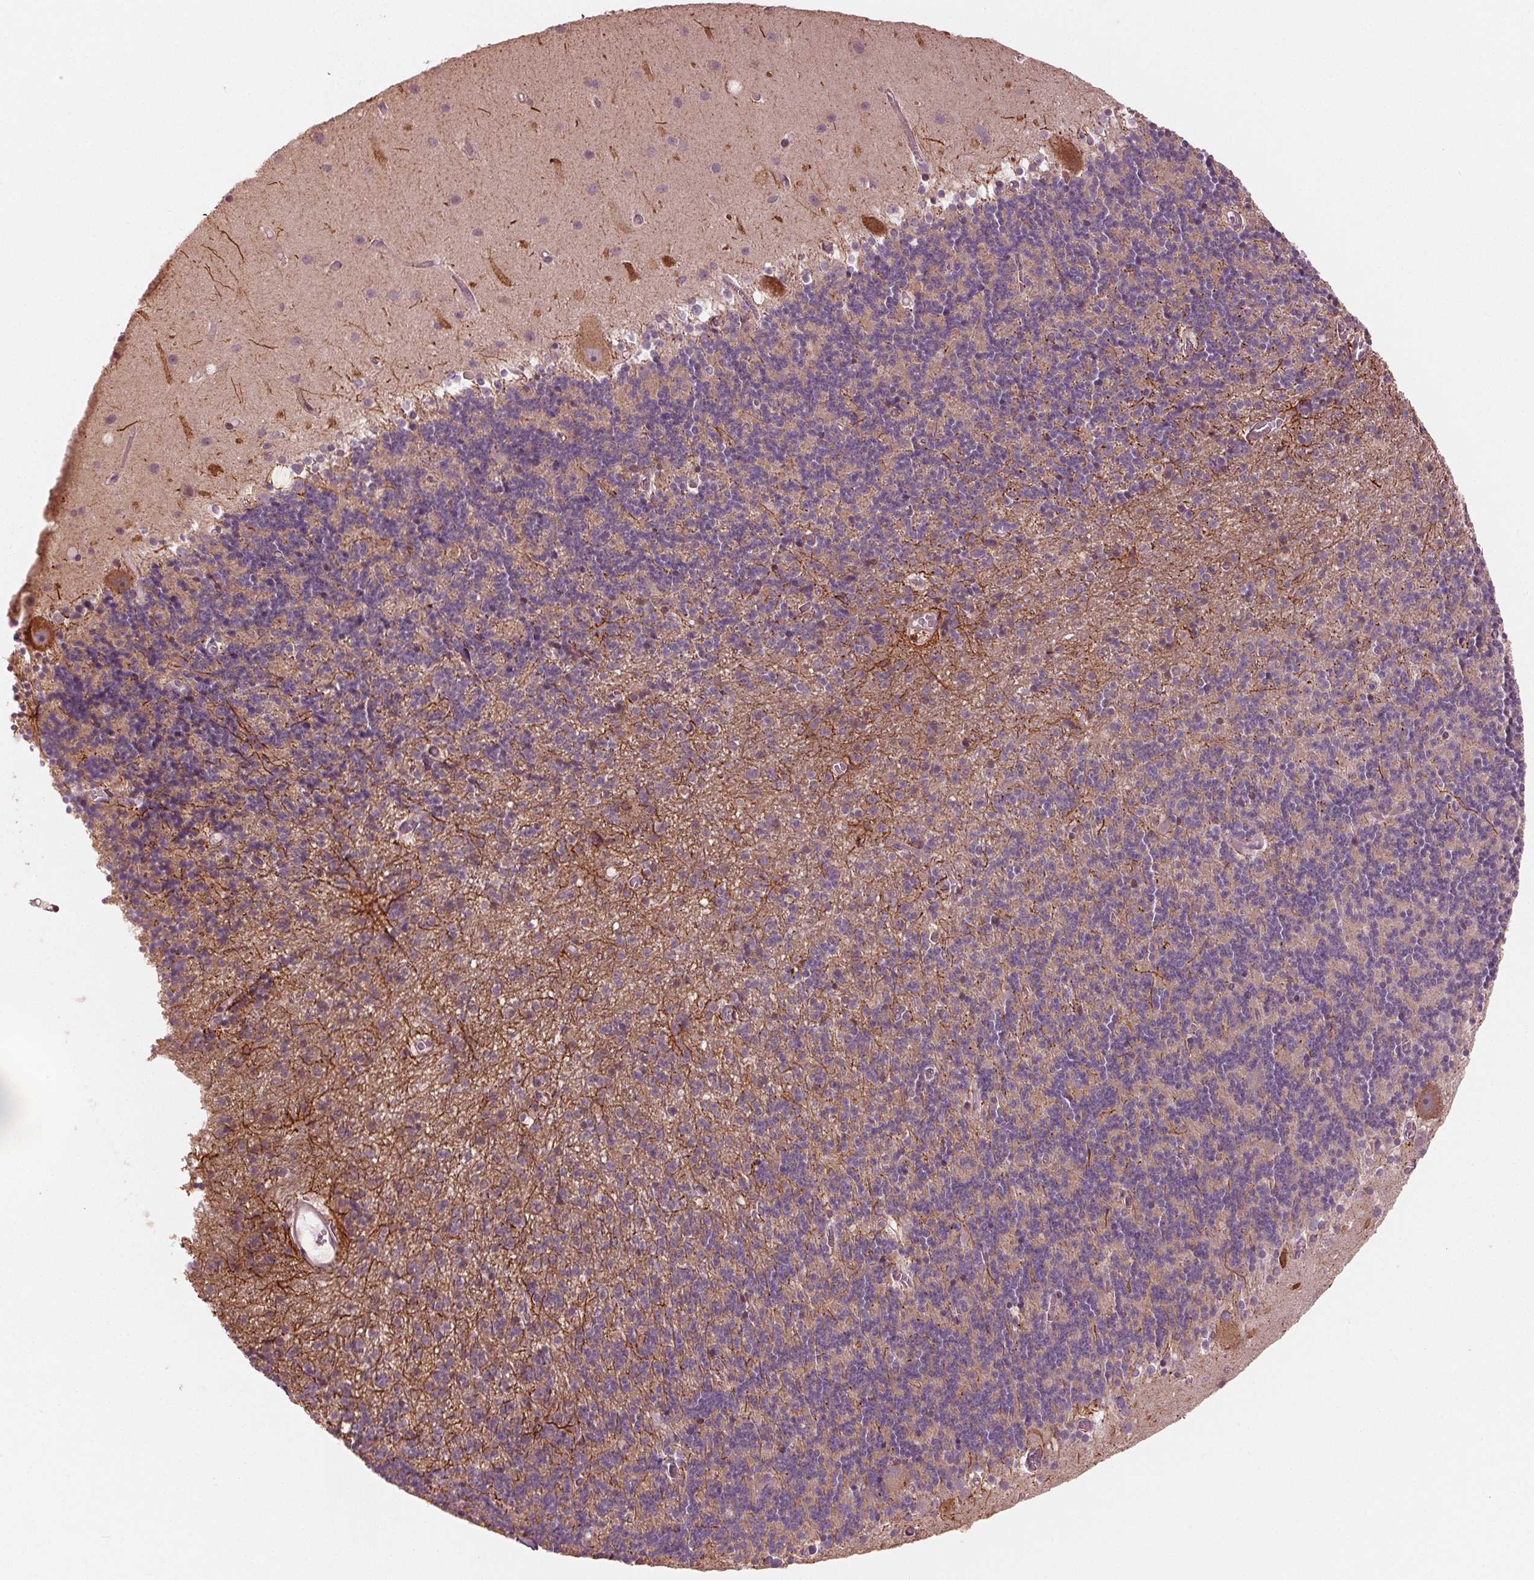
{"staining": {"intensity": "weak", "quantity": ">75%", "location": "cytoplasmic/membranous"}, "tissue": "cerebellum", "cell_type": "Cells in granular layer", "image_type": "normal", "snomed": [{"axis": "morphology", "description": "Normal tissue, NOS"}, {"axis": "topography", "description": "Cerebellum"}], "caption": "This micrograph shows unremarkable cerebellum stained with immunohistochemistry to label a protein in brown. The cytoplasmic/membranous of cells in granular layer show weak positivity for the protein. Nuclei are counter-stained blue.", "gene": "CMIP", "patient": {"sex": "male", "age": 70}}